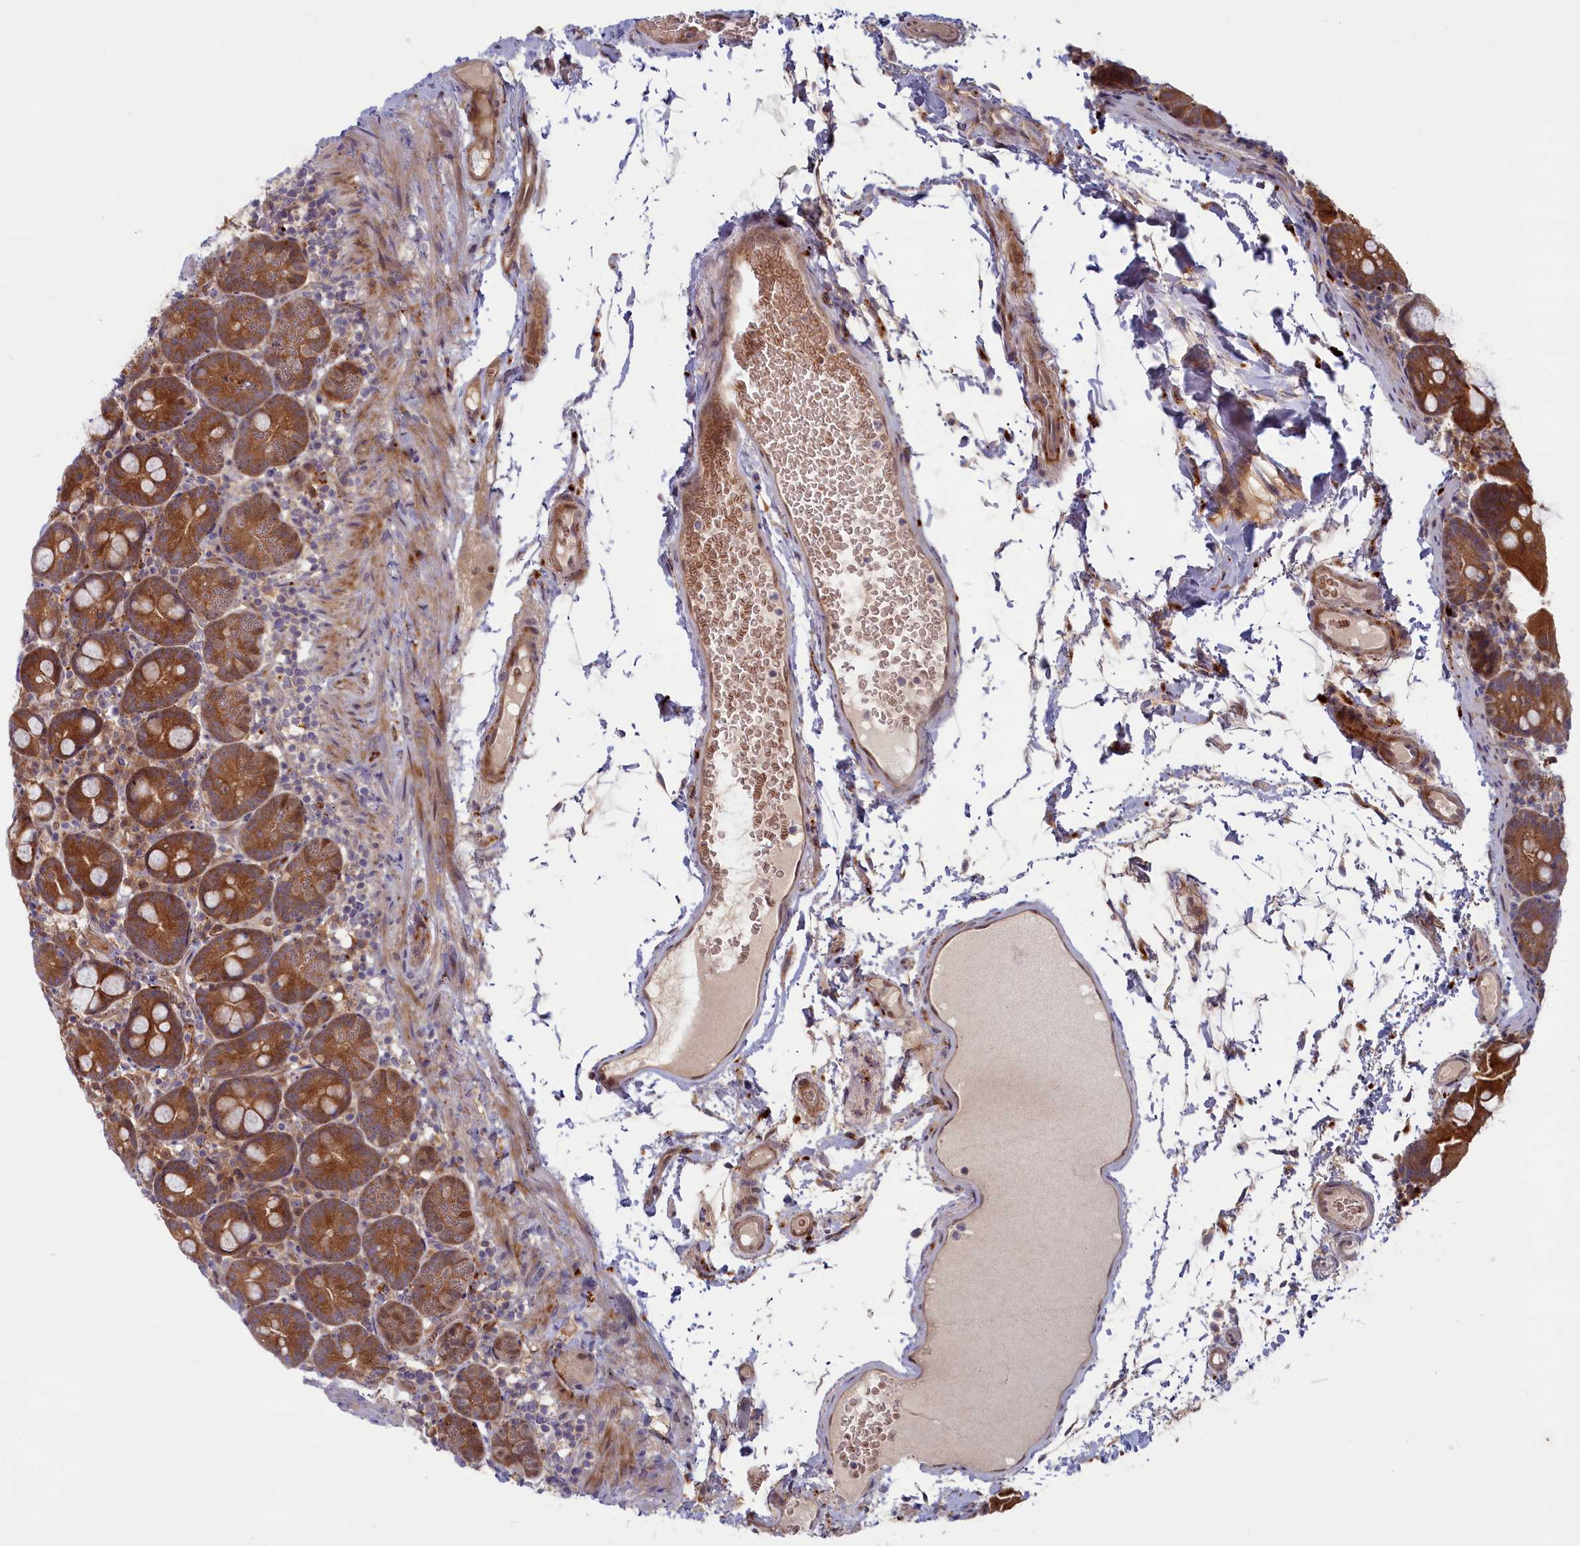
{"staining": {"intensity": "strong", "quantity": ">75%", "location": "cytoplasmic/membranous"}, "tissue": "small intestine", "cell_type": "Glandular cells", "image_type": "normal", "snomed": [{"axis": "morphology", "description": "Normal tissue, NOS"}, {"axis": "topography", "description": "Small intestine"}], "caption": "About >75% of glandular cells in normal human small intestine exhibit strong cytoplasmic/membranous protein staining as visualized by brown immunohistochemical staining.", "gene": "FCSK", "patient": {"sex": "female", "age": 68}}